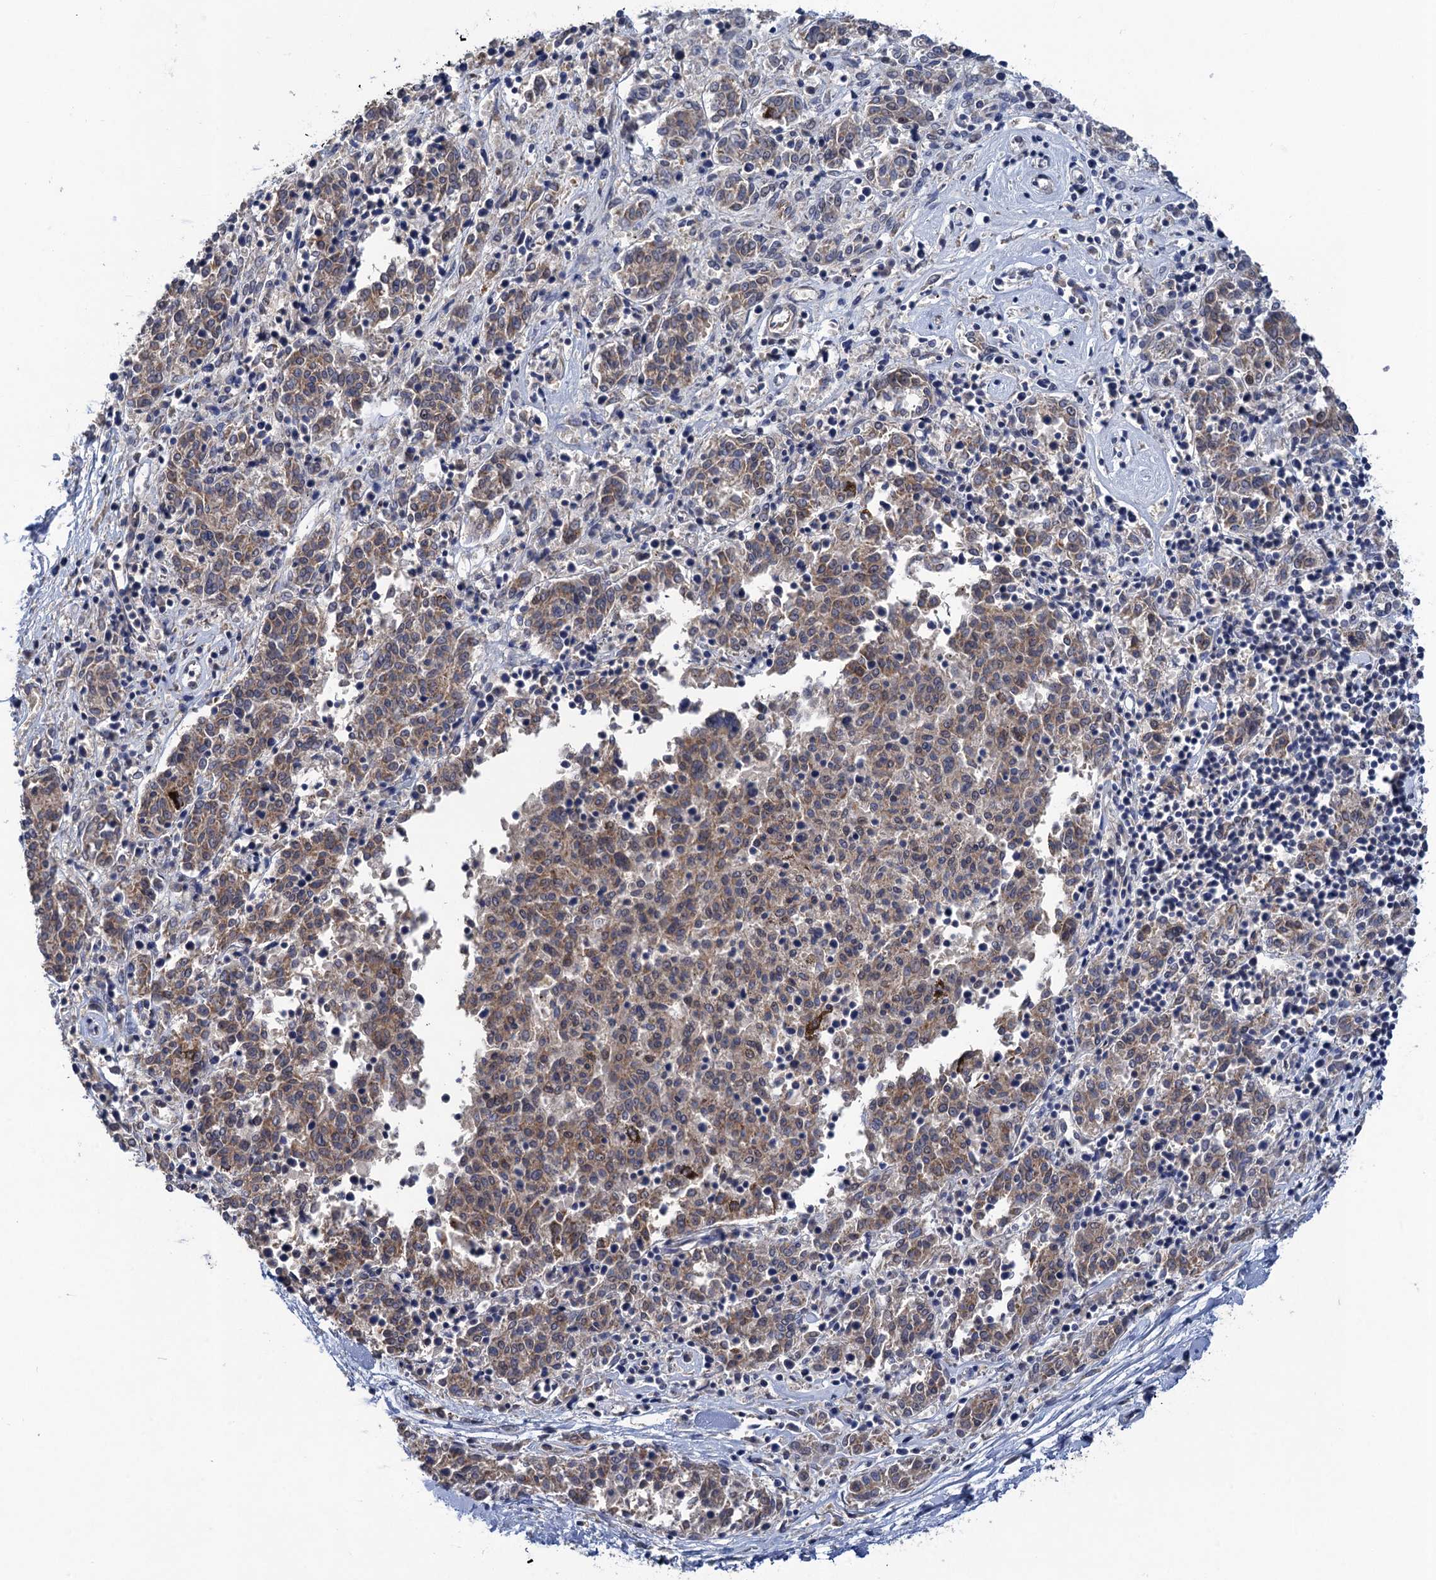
{"staining": {"intensity": "moderate", "quantity": "25%-75%", "location": "cytoplasmic/membranous,nuclear"}, "tissue": "melanoma", "cell_type": "Tumor cells", "image_type": "cancer", "snomed": [{"axis": "morphology", "description": "Malignant melanoma, NOS"}, {"axis": "topography", "description": "Skin"}], "caption": "IHC of human melanoma displays medium levels of moderate cytoplasmic/membranous and nuclear expression in approximately 25%-75% of tumor cells.", "gene": "ZAR1L", "patient": {"sex": "female", "age": 72}}